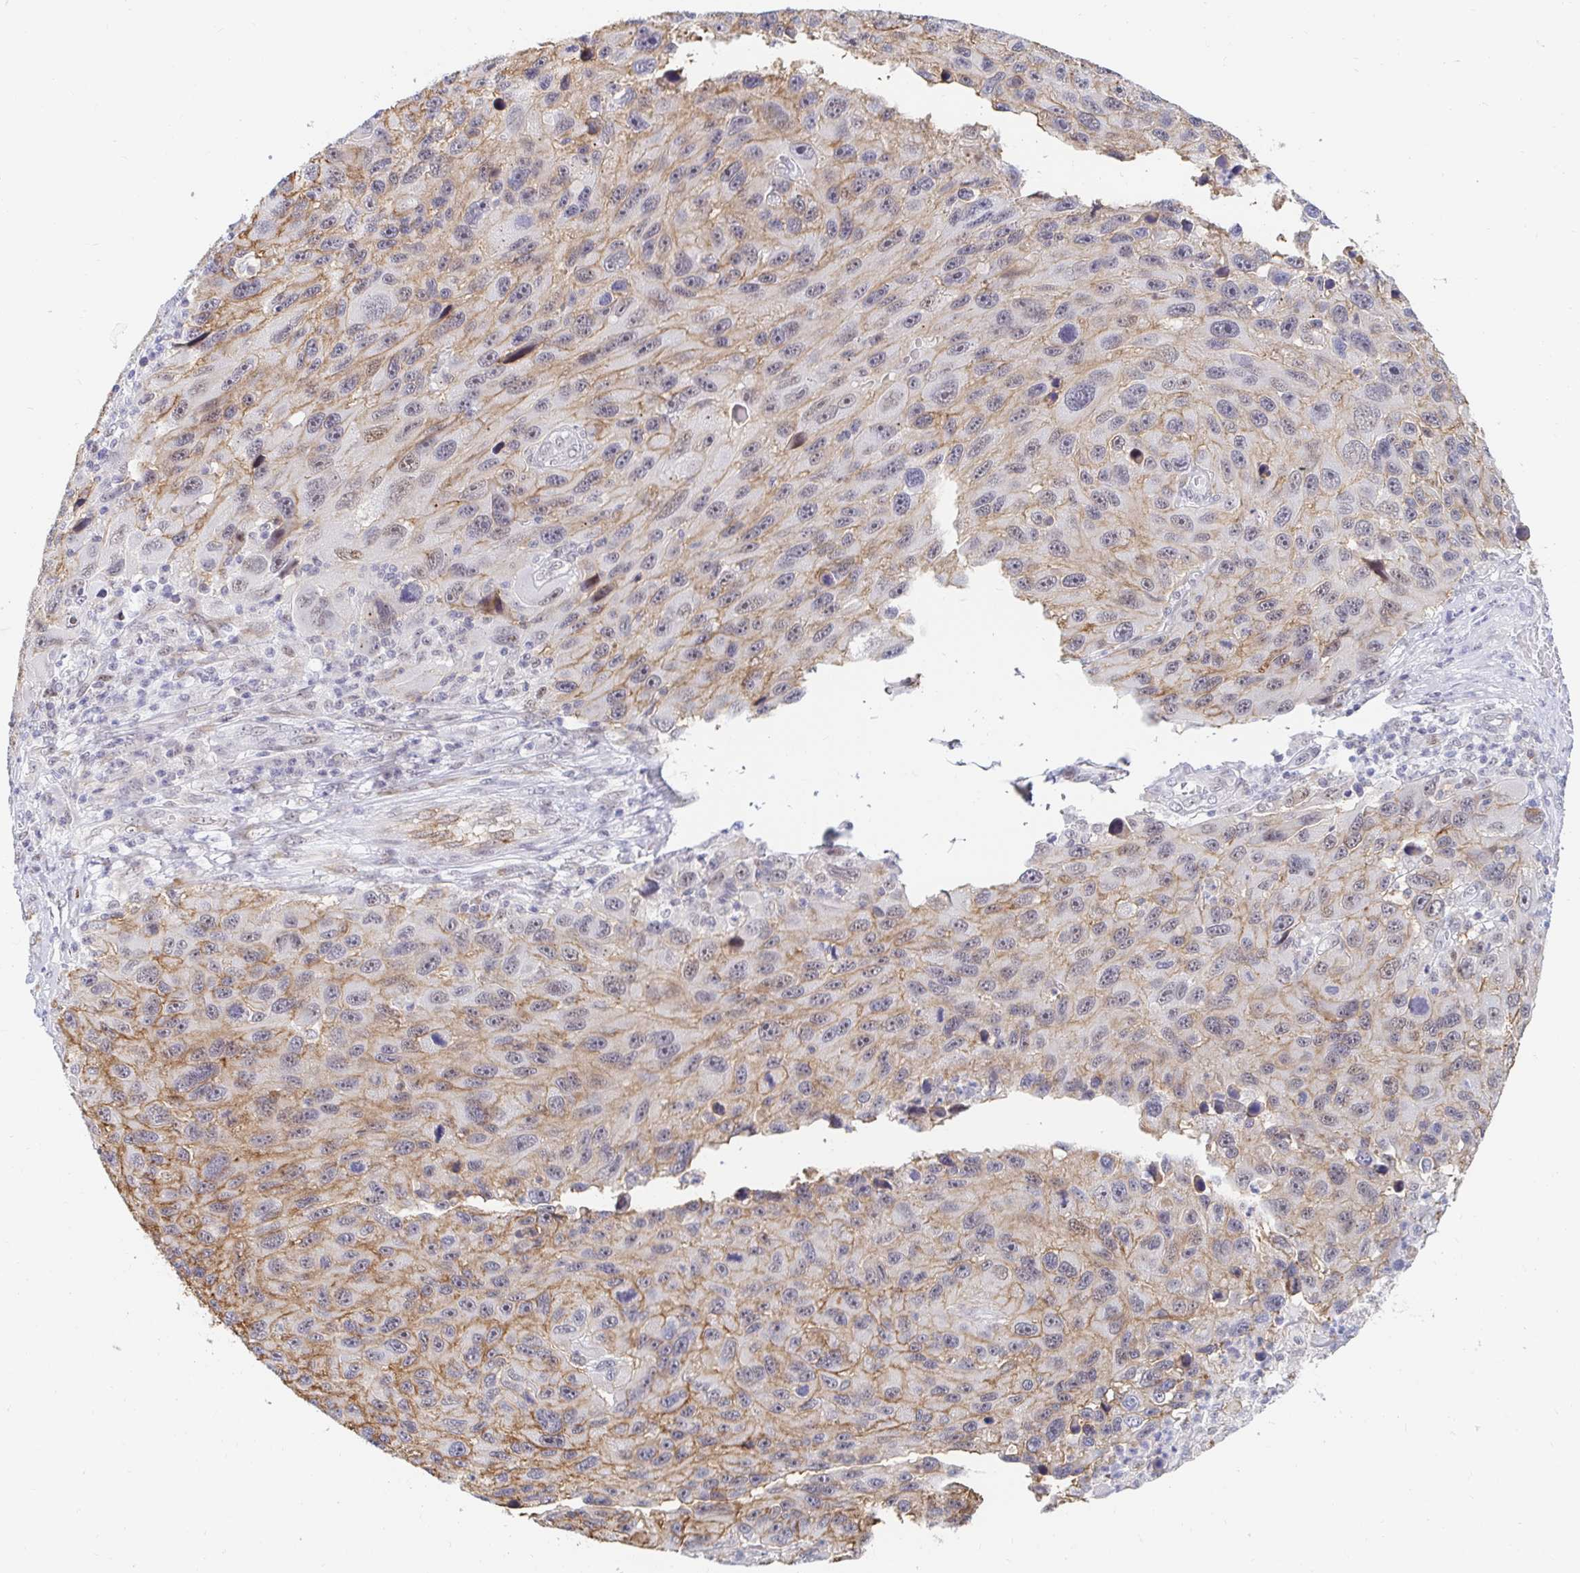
{"staining": {"intensity": "moderate", "quantity": "25%-75%", "location": "cytoplasmic/membranous"}, "tissue": "melanoma", "cell_type": "Tumor cells", "image_type": "cancer", "snomed": [{"axis": "morphology", "description": "Malignant melanoma, NOS"}, {"axis": "topography", "description": "Skin"}], "caption": "The photomicrograph reveals immunohistochemical staining of malignant melanoma. There is moderate cytoplasmic/membranous staining is appreciated in approximately 25%-75% of tumor cells.", "gene": "COL28A1", "patient": {"sex": "male", "age": 53}}